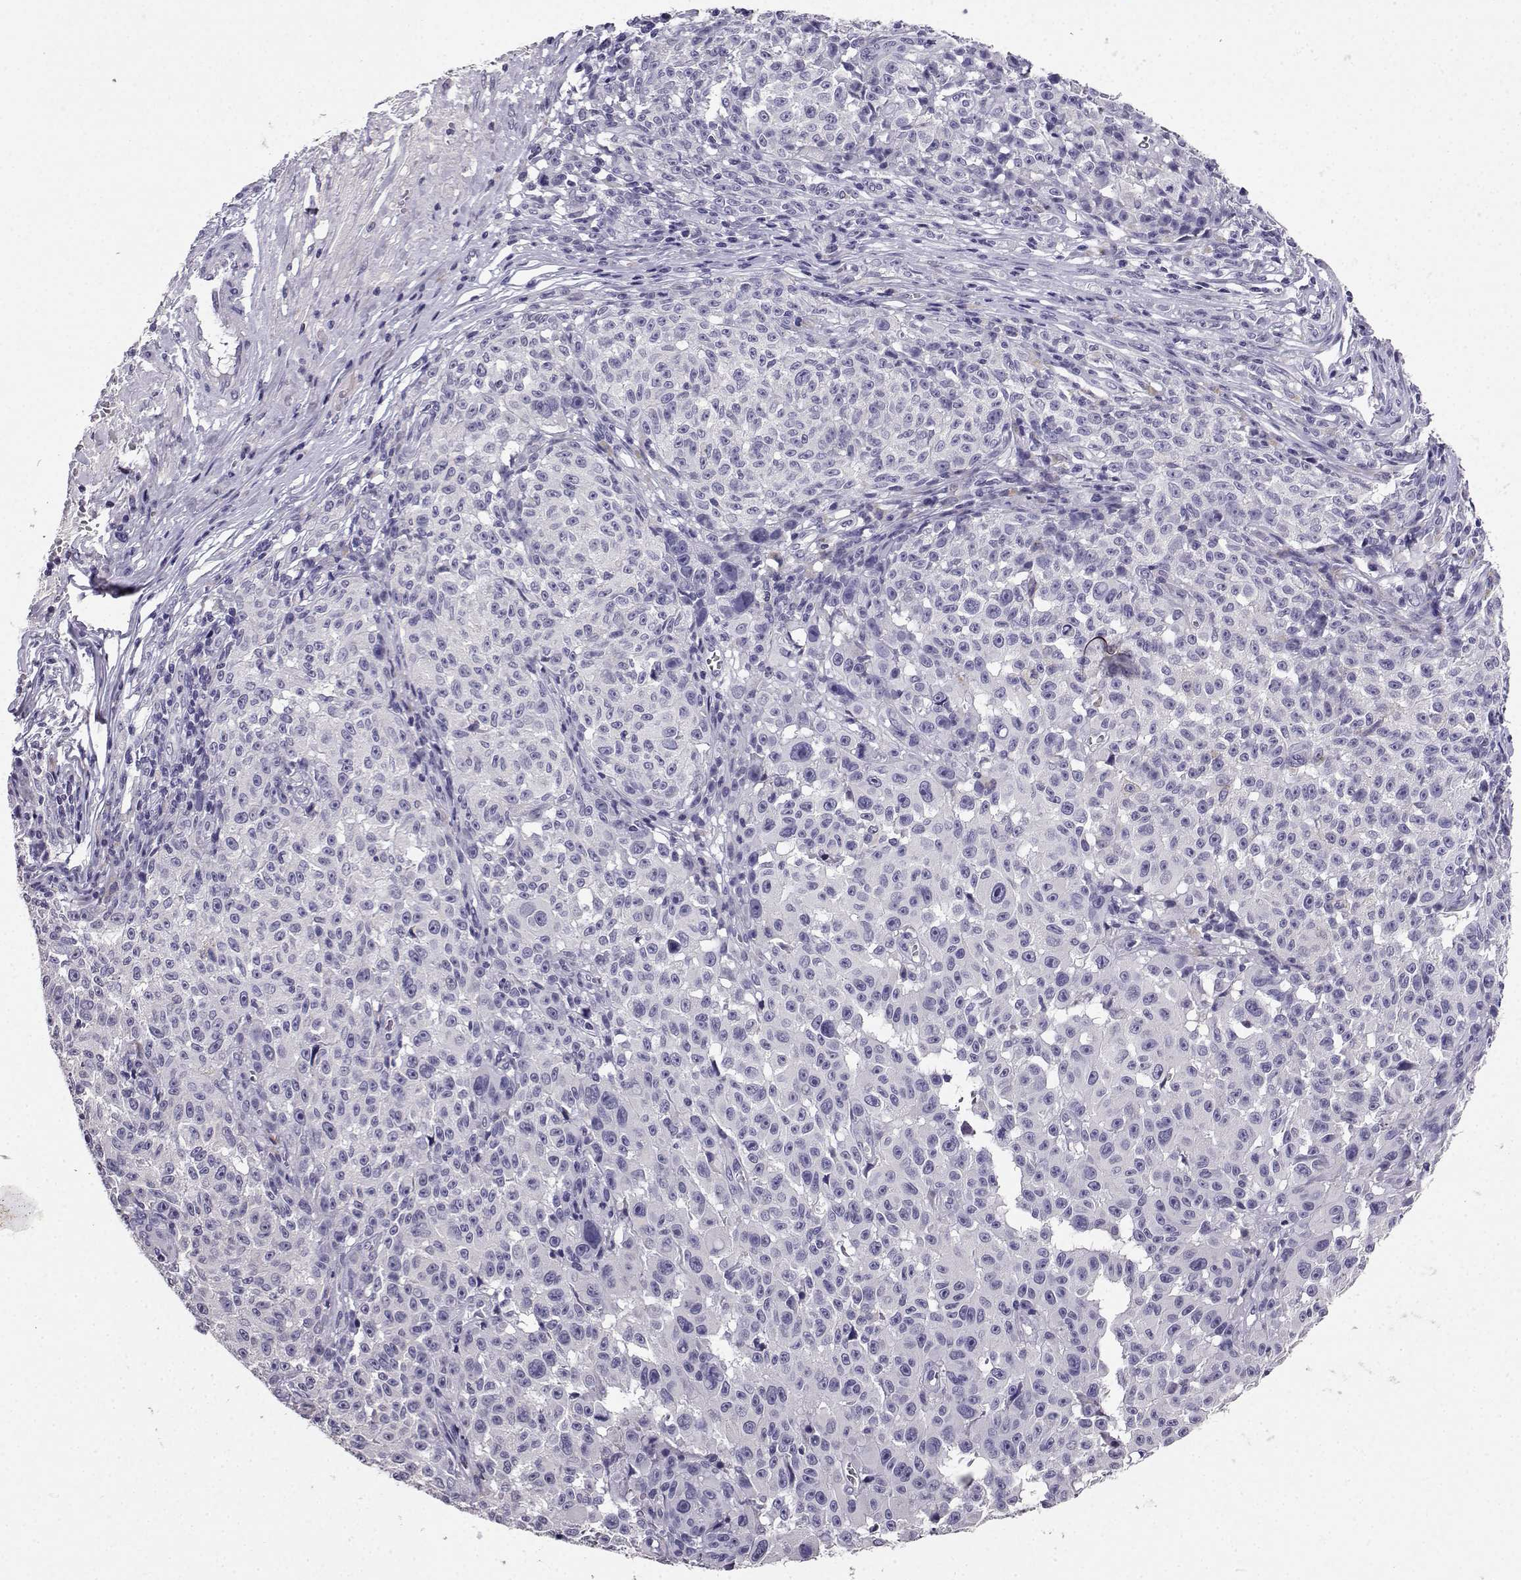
{"staining": {"intensity": "negative", "quantity": "none", "location": "none"}, "tissue": "melanoma", "cell_type": "Tumor cells", "image_type": "cancer", "snomed": [{"axis": "morphology", "description": "Malignant melanoma, NOS"}, {"axis": "topography", "description": "Skin"}], "caption": "This is an IHC histopathology image of melanoma. There is no expression in tumor cells.", "gene": "SPAG11B", "patient": {"sex": "female", "age": 82}}